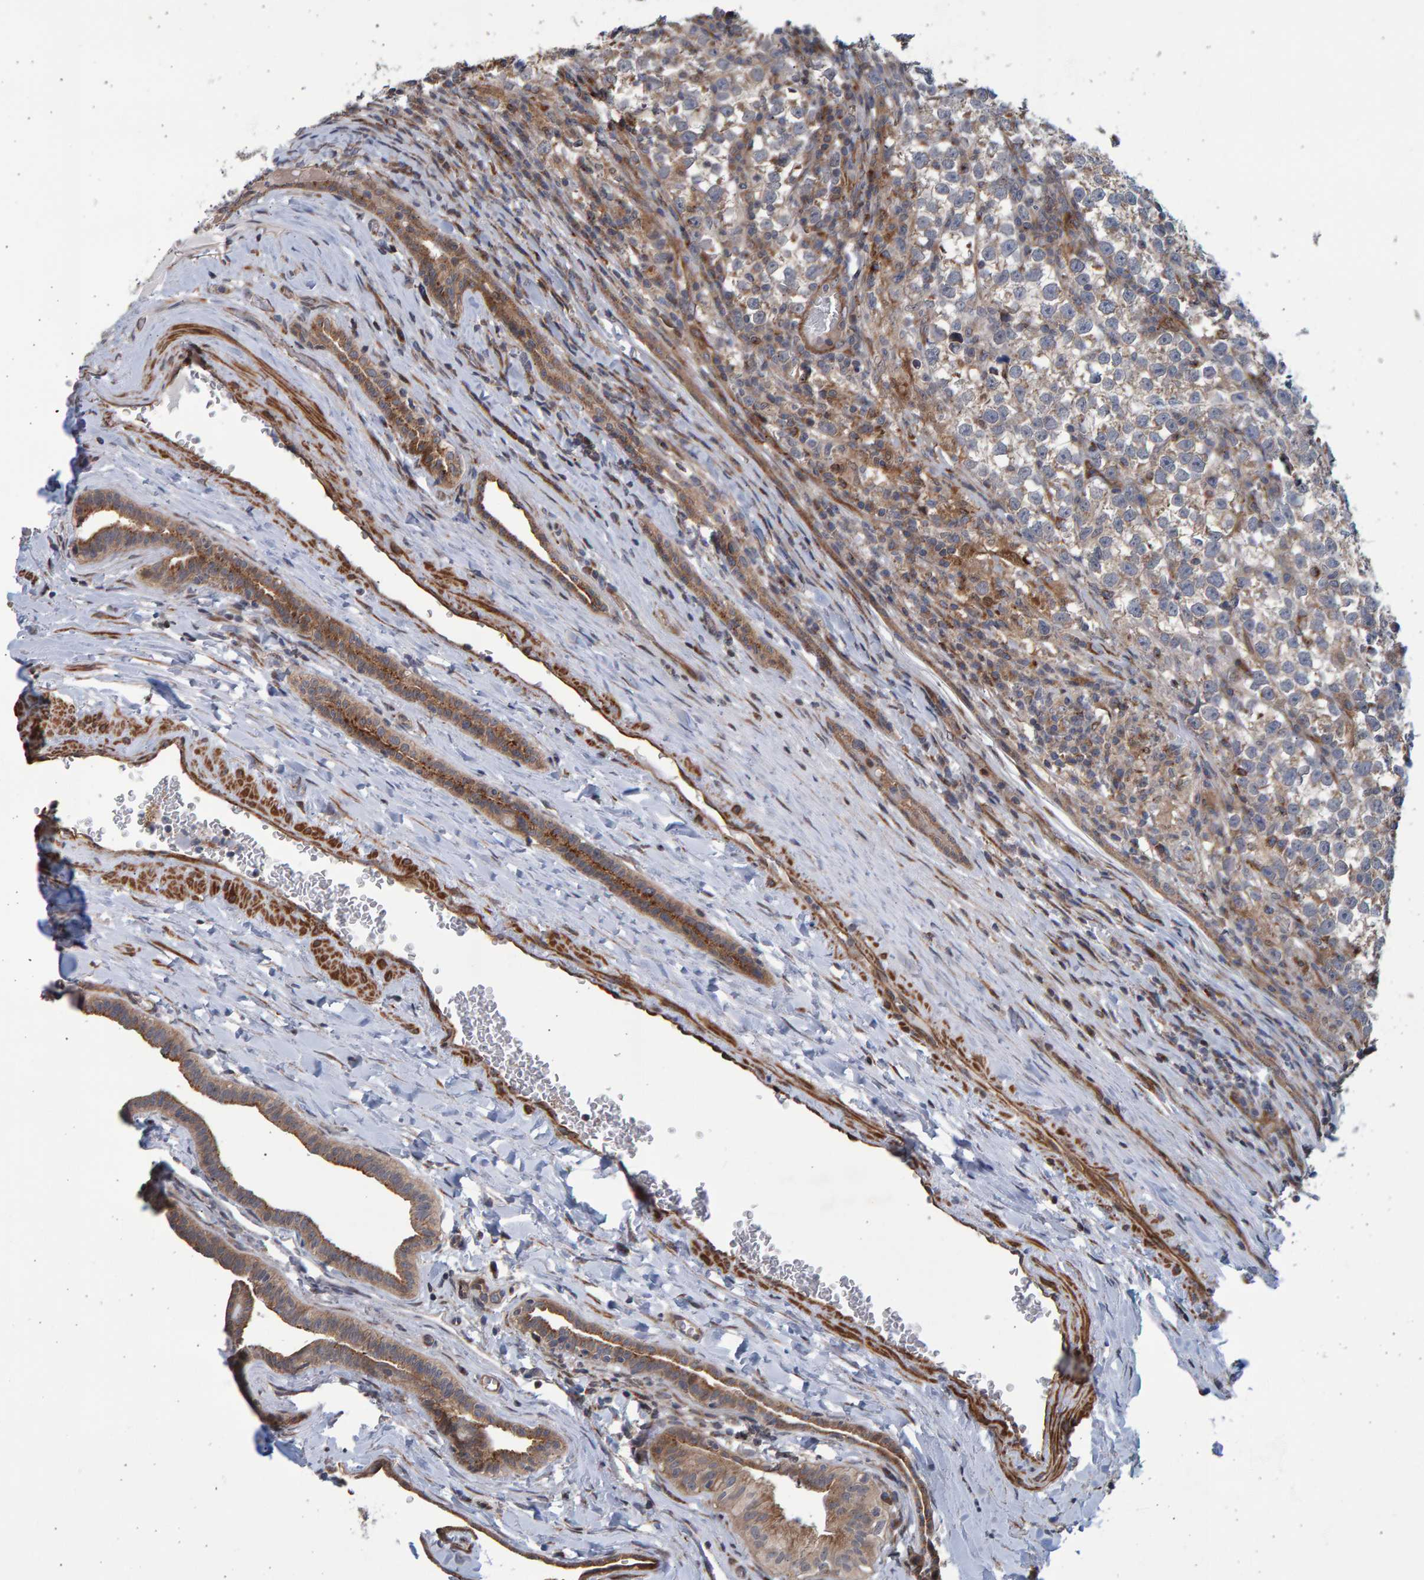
{"staining": {"intensity": "weak", "quantity": "25%-75%", "location": "cytoplasmic/membranous"}, "tissue": "testis cancer", "cell_type": "Tumor cells", "image_type": "cancer", "snomed": [{"axis": "morphology", "description": "Normal tissue, NOS"}, {"axis": "morphology", "description": "Seminoma, NOS"}, {"axis": "topography", "description": "Testis"}], "caption": "Protein positivity by immunohistochemistry (IHC) shows weak cytoplasmic/membranous expression in approximately 25%-75% of tumor cells in testis cancer (seminoma).", "gene": "LRBA", "patient": {"sex": "male", "age": 43}}